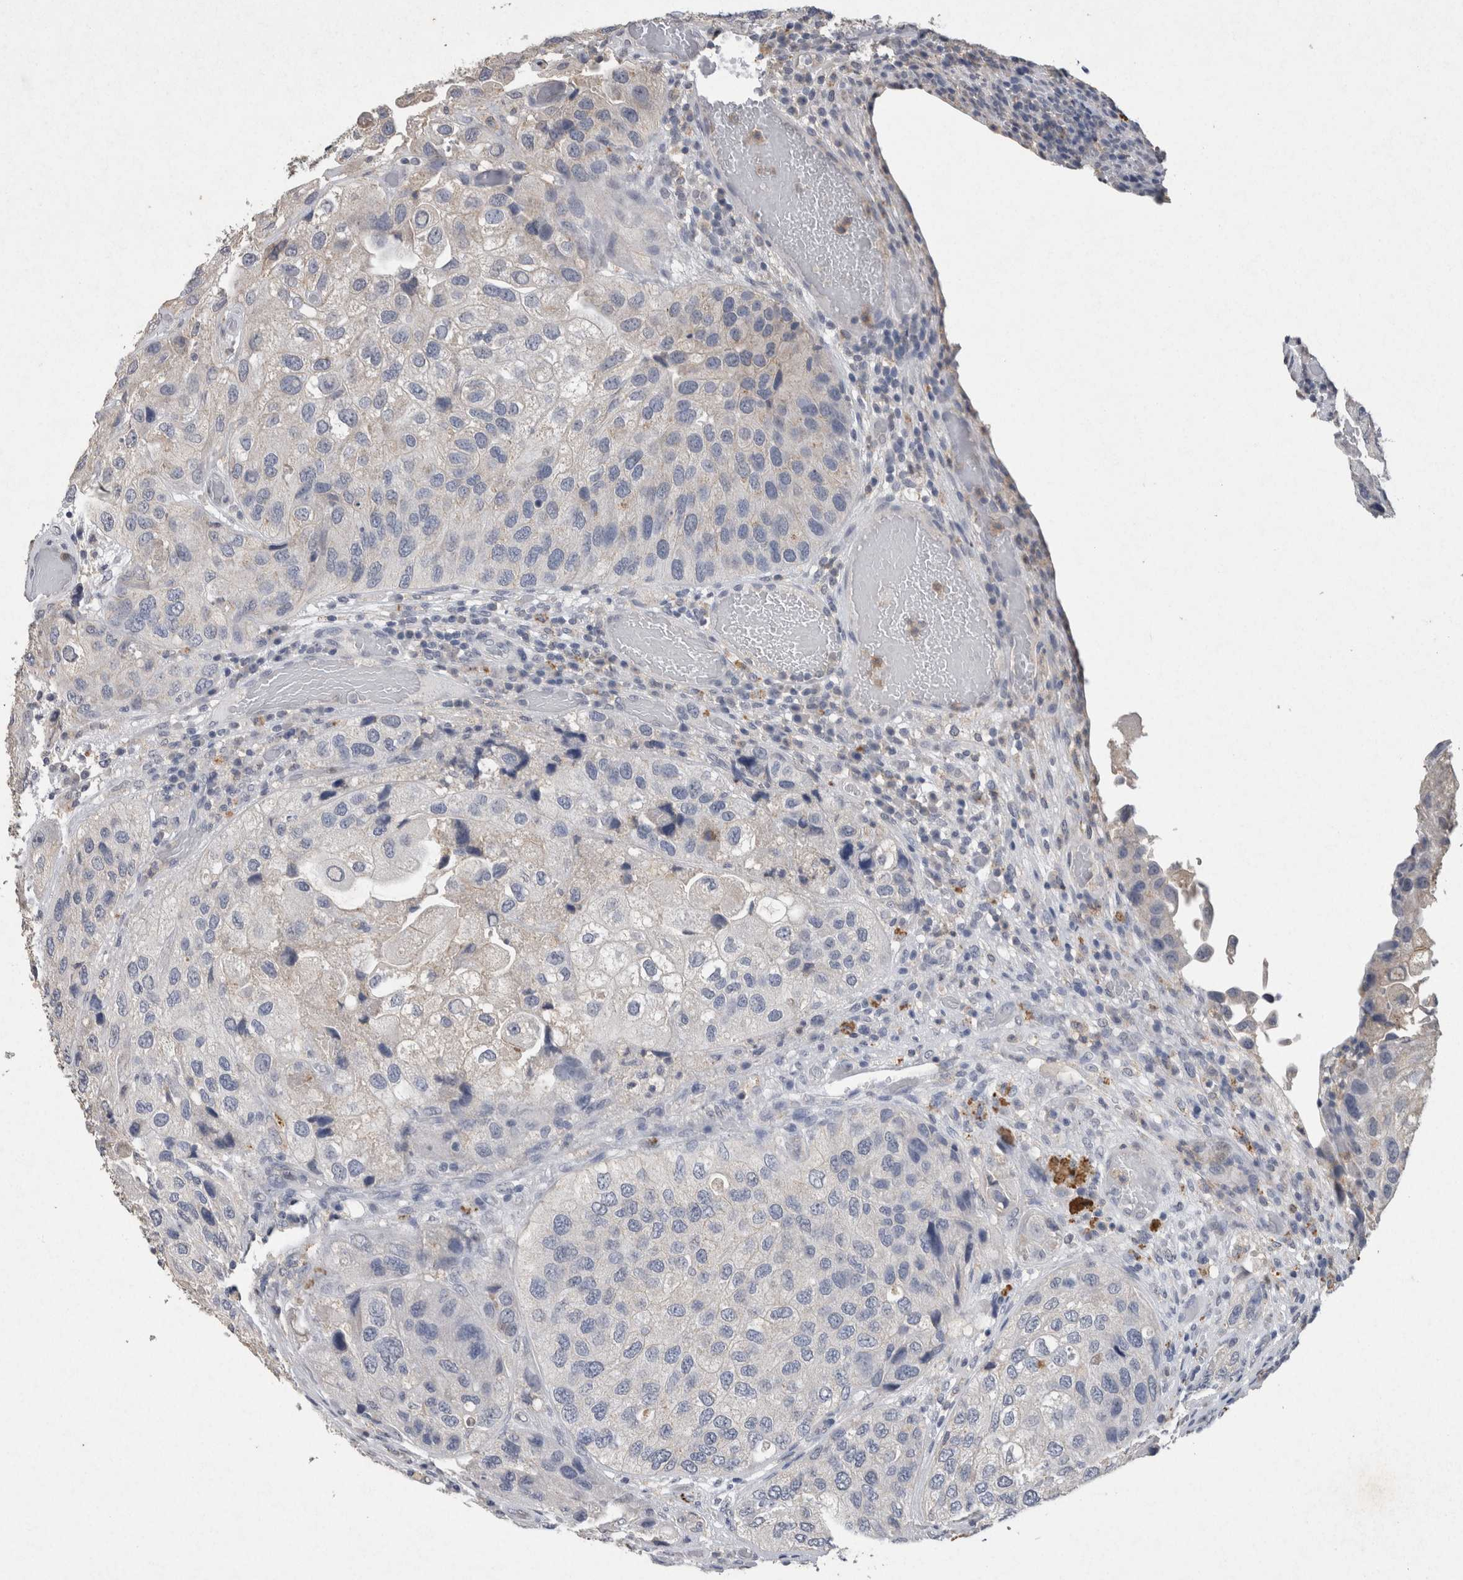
{"staining": {"intensity": "negative", "quantity": "none", "location": "none"}, "tissue": "urothelial cancer", "cell_type": "Tumor cells", "image_type": "cancer", "snomed": [{"axis": "morphology", "description": "Urothelial carcinoma, High grade"}, {"axis": "topography", "description": "Urinary bladder"}], "caption": "A photomicrograph of high-grade urothelial carcinoma stained for a protein reveals no brown staining in tumor cells.", "gene": "CNTFR", "patient": {"sex": "female", "age": 64}}